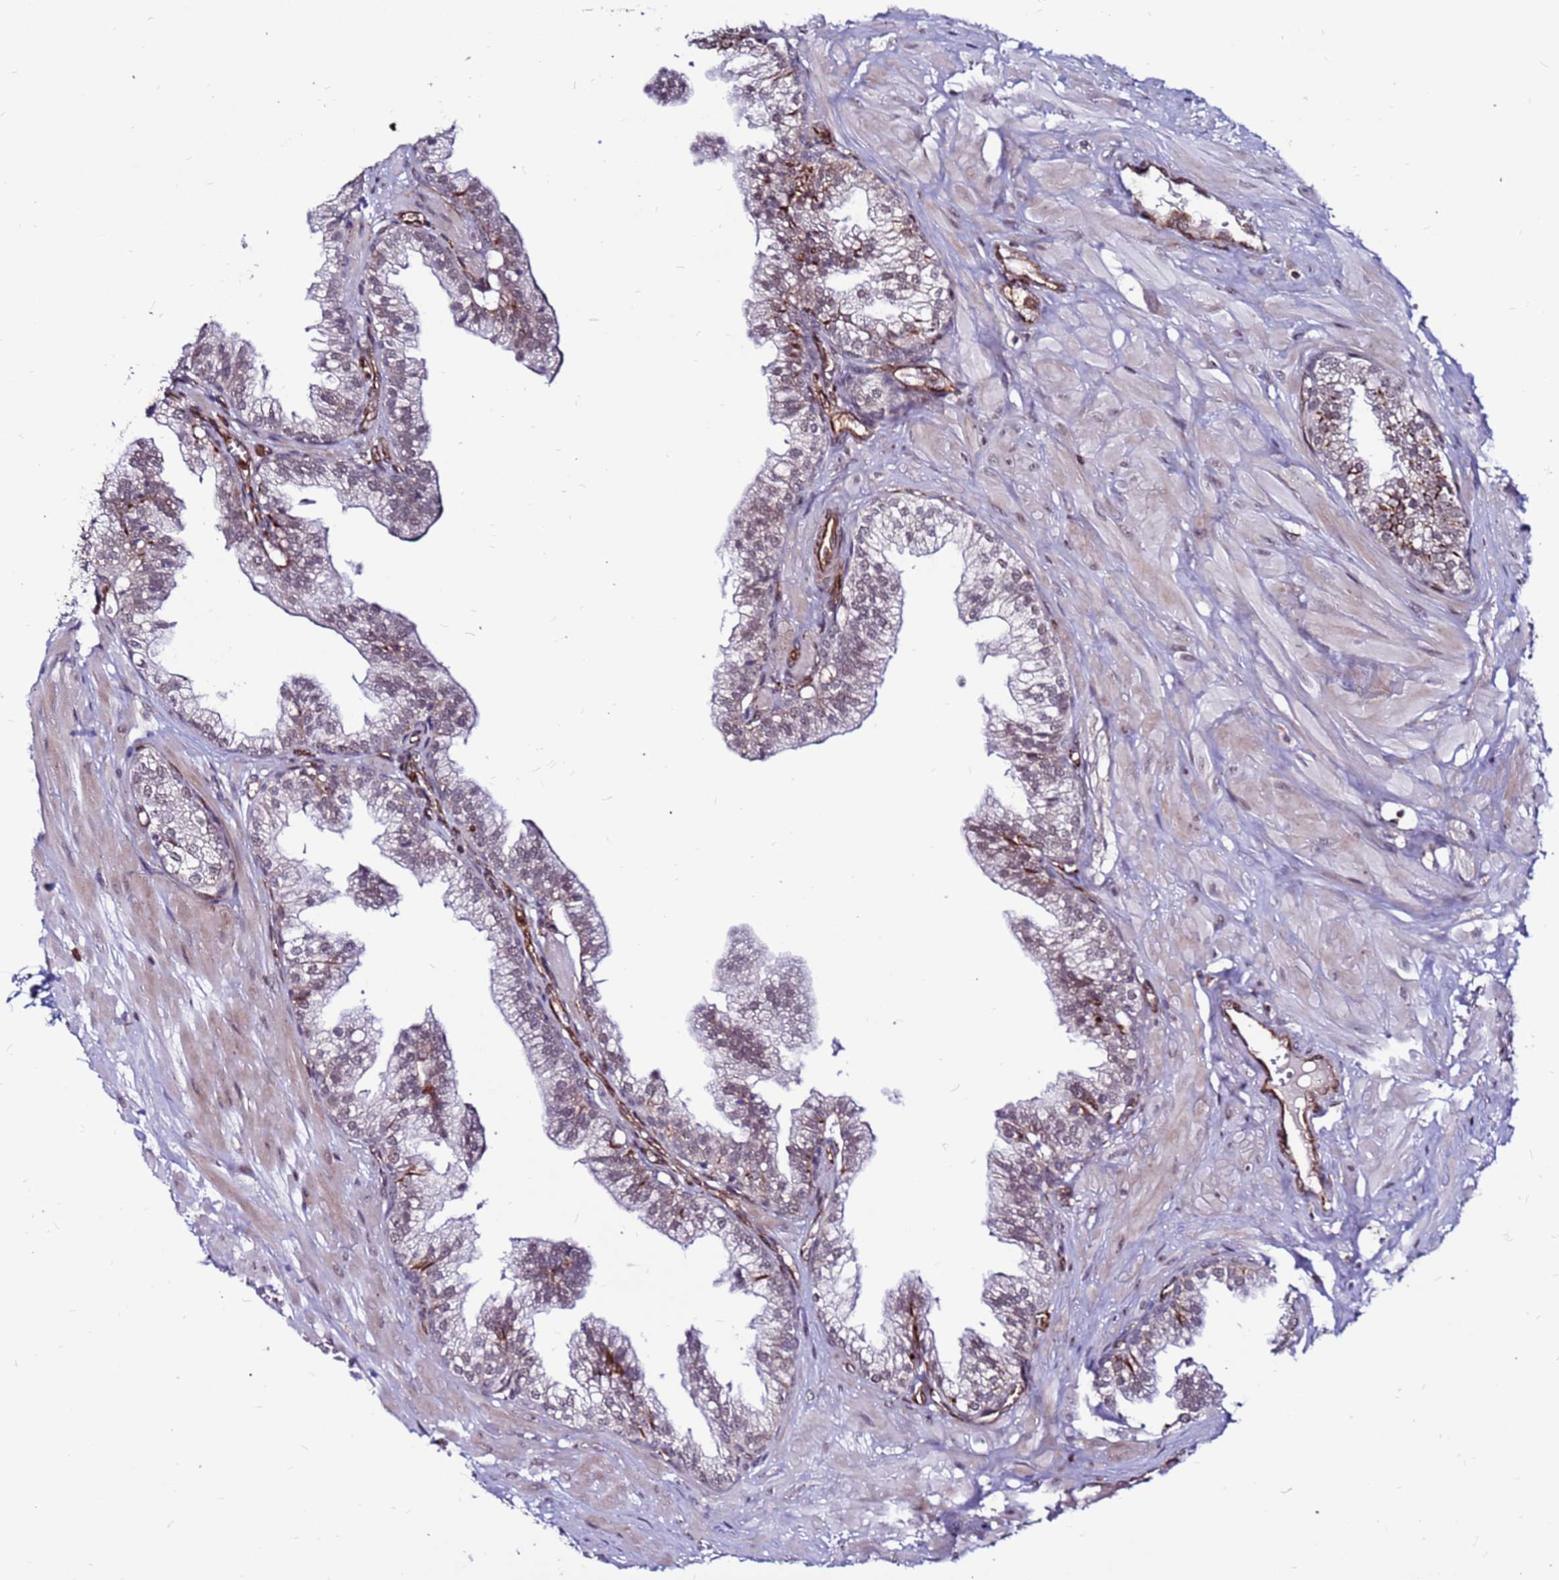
{"staining": {"intensity": "strong", "quantity": "<25%", "location": "cytoplasmic/membranous,nuclear"}, "tissue": "prostate", "cell_type": "Glandular cells", "image_type": "normal", "snomed": [{"axis": "morphology", "description": "Normal tissue, NOS"}, {"axis": "topography", "description": "Prostate"}, {"axis": "topography", "description": "Peripheral nerve tissue"}], "caption": "Normal prostate reveals strong cytoplasmic/membranous,nuclear positivity in about <25% of glandular cells, visualized by immunohistochemistry.", "gene": "CLK3", "patient": {"sex": "male", "age": 55}}